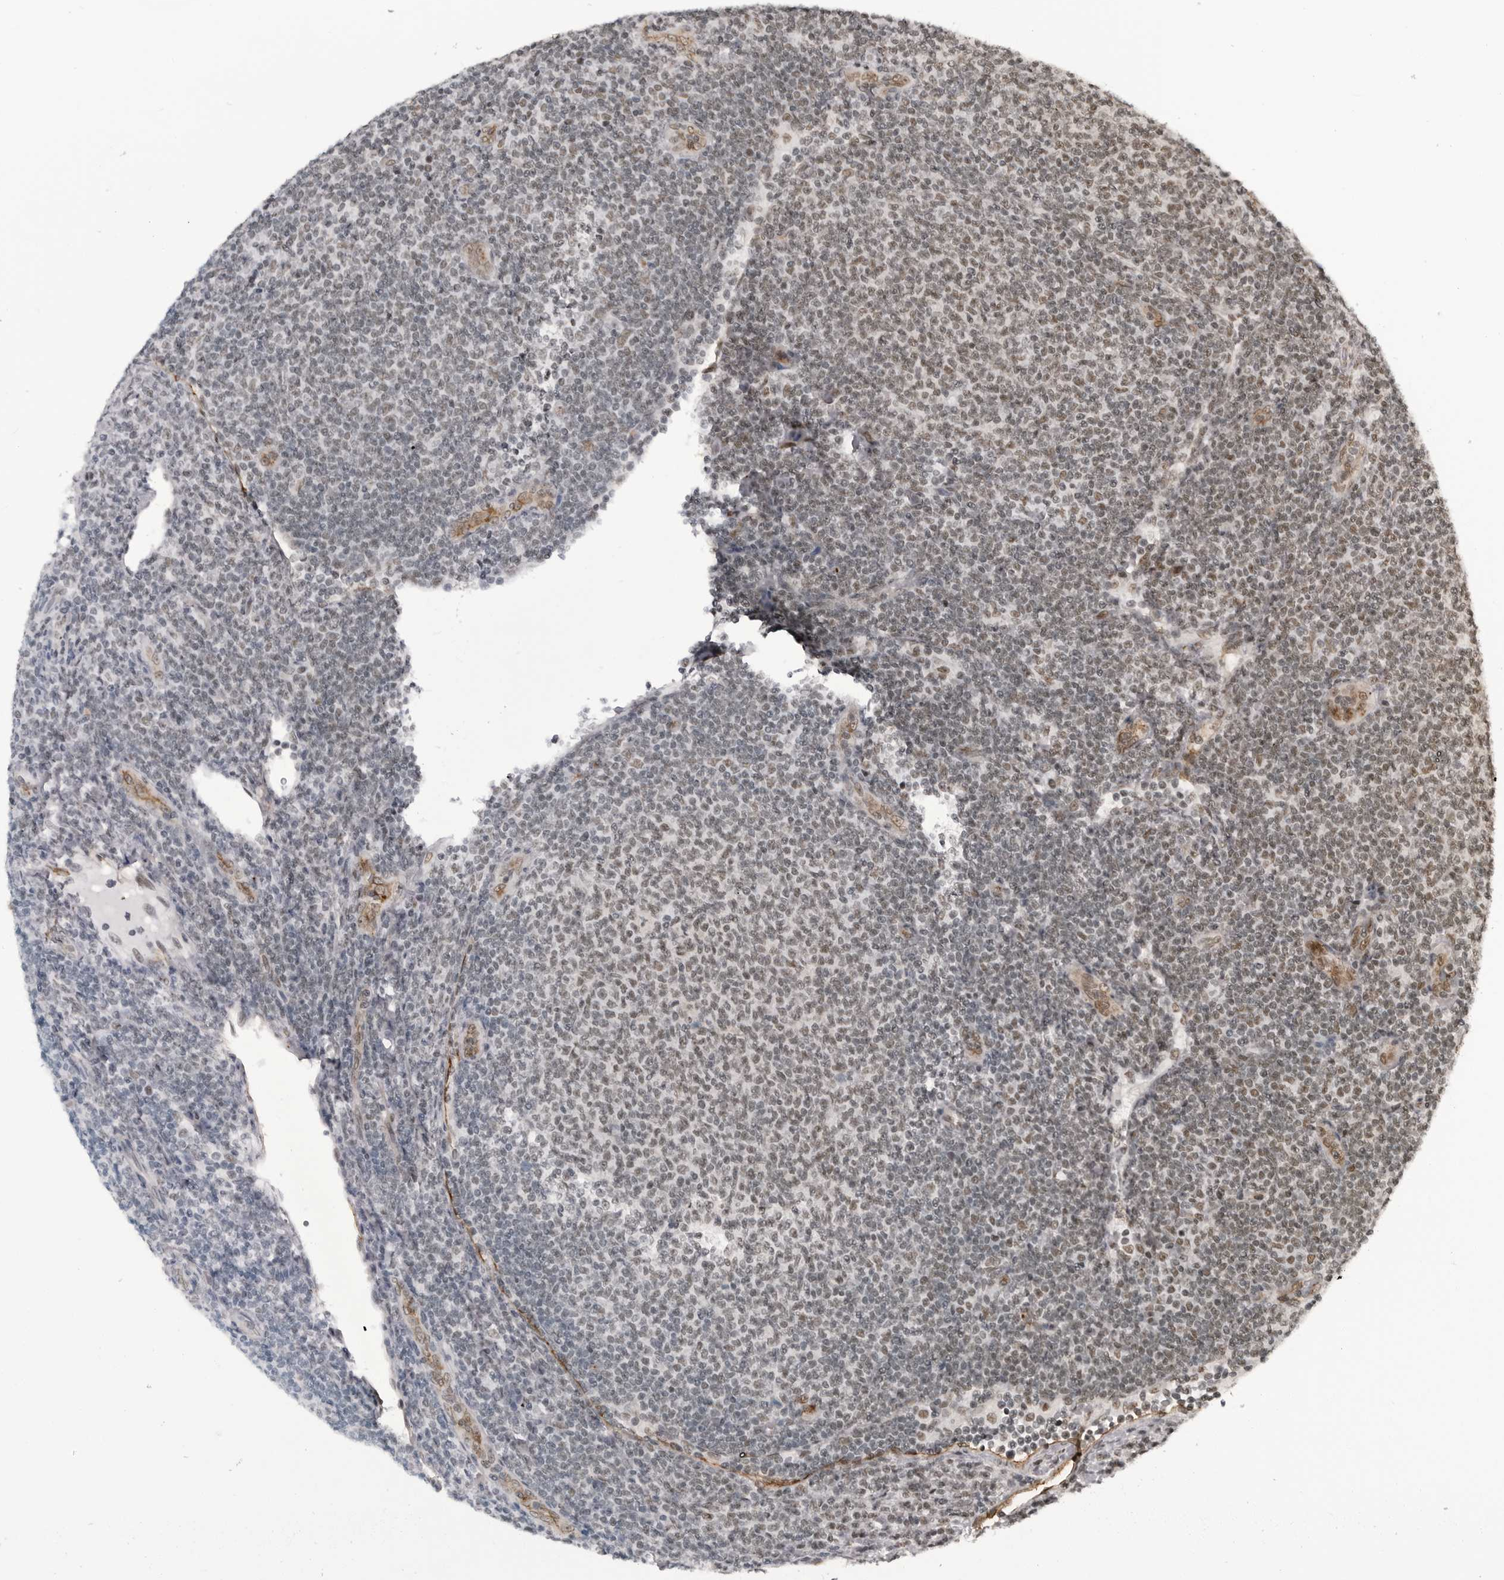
{"staining": {"intensity": "weak", "quantity": "25%-75%", "location": "nuclear"}, "tissue": "lymphoma", "cell_type": "Tumor cells", "image_type": "cancer", "snomed": [{"axis": "morphology", "description": "Malignant lymphoma, non-Hodgkin's type, Low grade"}, {"axis": "topography", "description": "Lymph node"}], "caption": "Approximately 25%-75% of tumor cells in human low-grade malignant lymphoma, non-Hodgkin's type display weak nuclear protein staining as visualized by brown immunohistochemical staining.", "gene": "RNF26", "patient": {"sex": "male", "age": 66}}